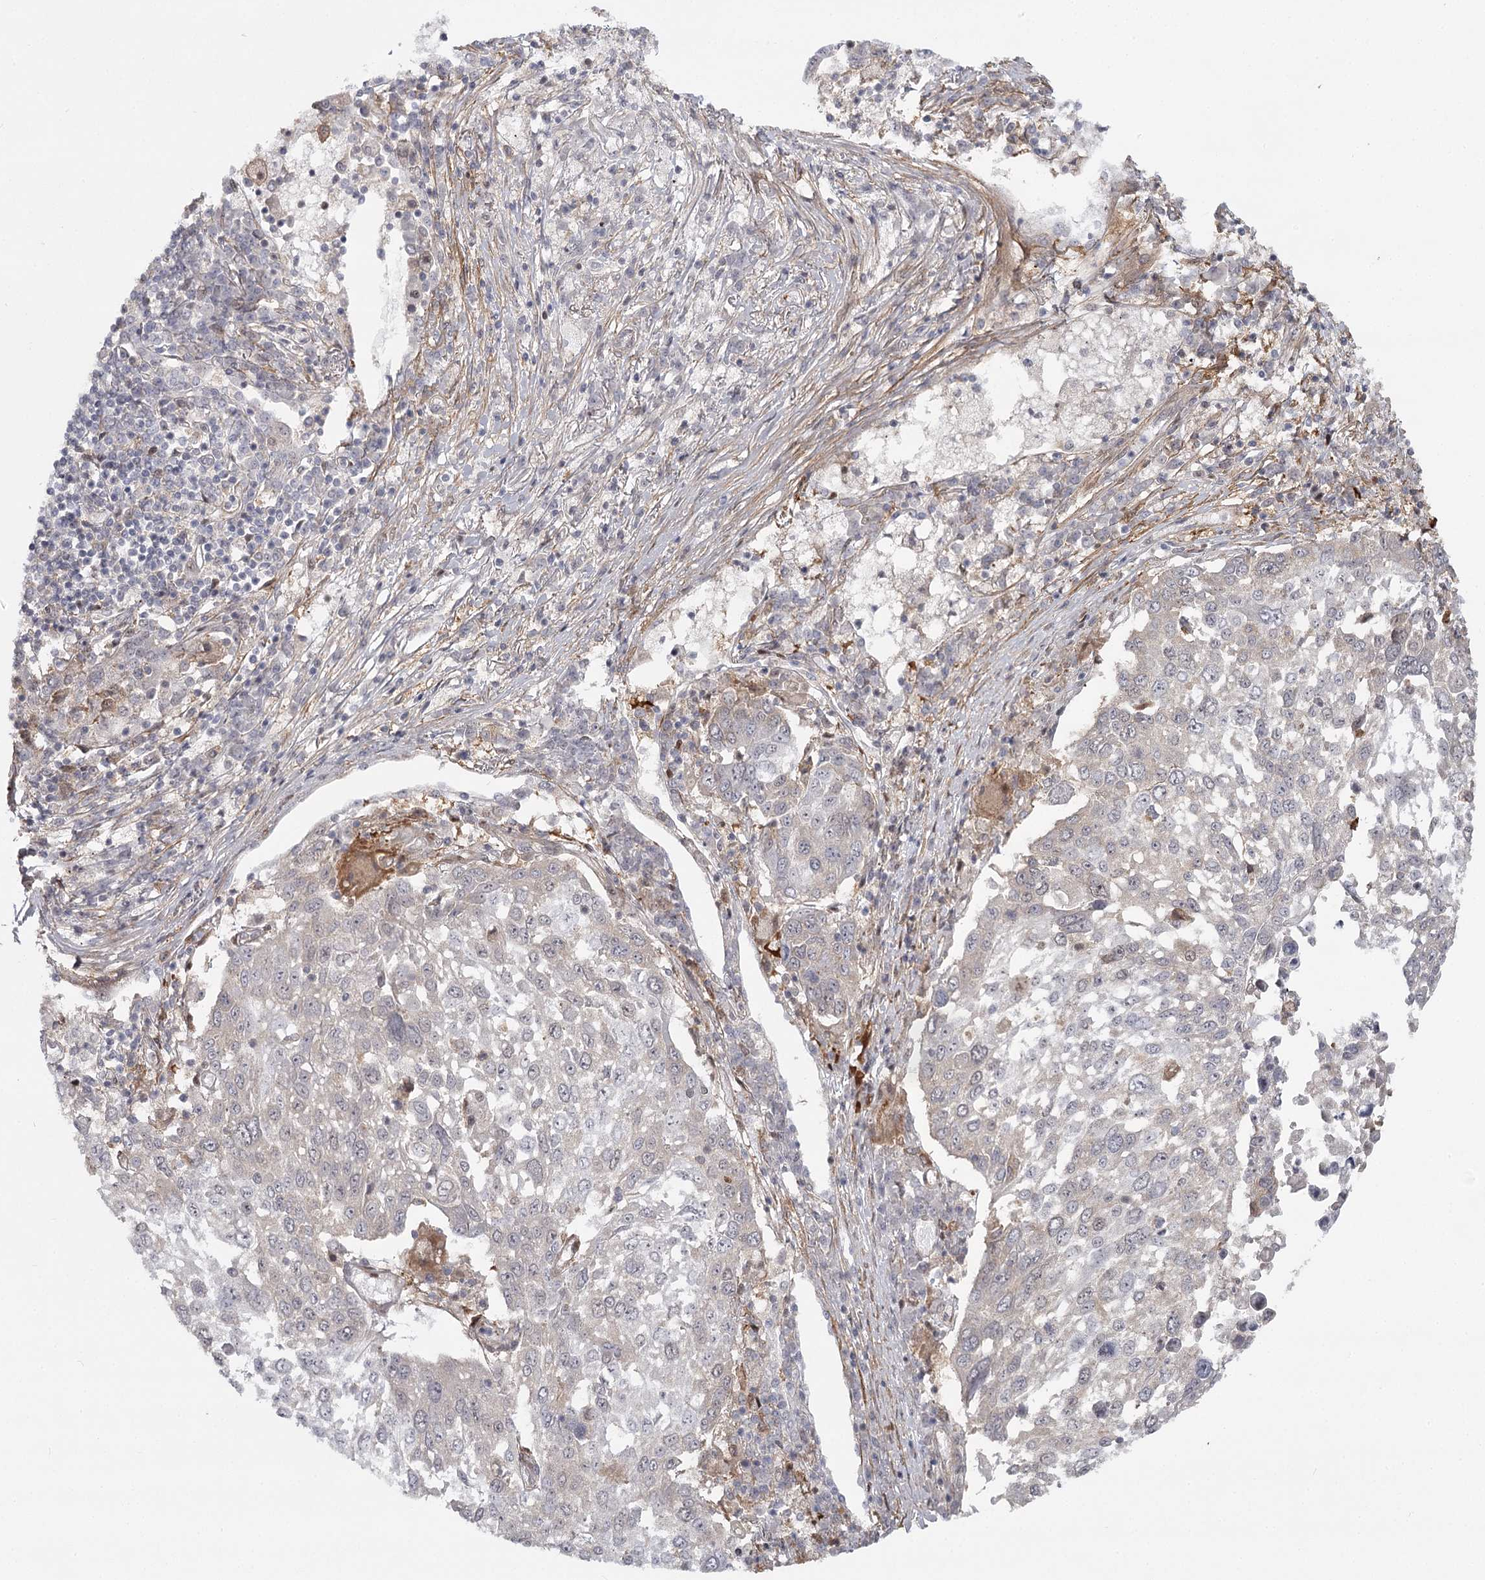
{"staining": {"intensity": "negative", "quantity": "none", "location": "none"}, "tissue": "lung cancer", "cell_type": "Tumor cells", "image_type": "cancer", "snomed": [{"axis": "morphology", "description": "Squamous cell carcinoma, NOS"}, {"axis": "topography", "description": "Lung"}], "caption": "IHC image of lung squamous cell carcinoma stained for a protein (brown), which demonstrates no staining in tumor cells. (DAB (3,3'-diaminobenzidine) immunohistochemistry with hematoxylin counter stain).", "gene": "CCNG2", "patient": {"sex": "male", "age": 65}}